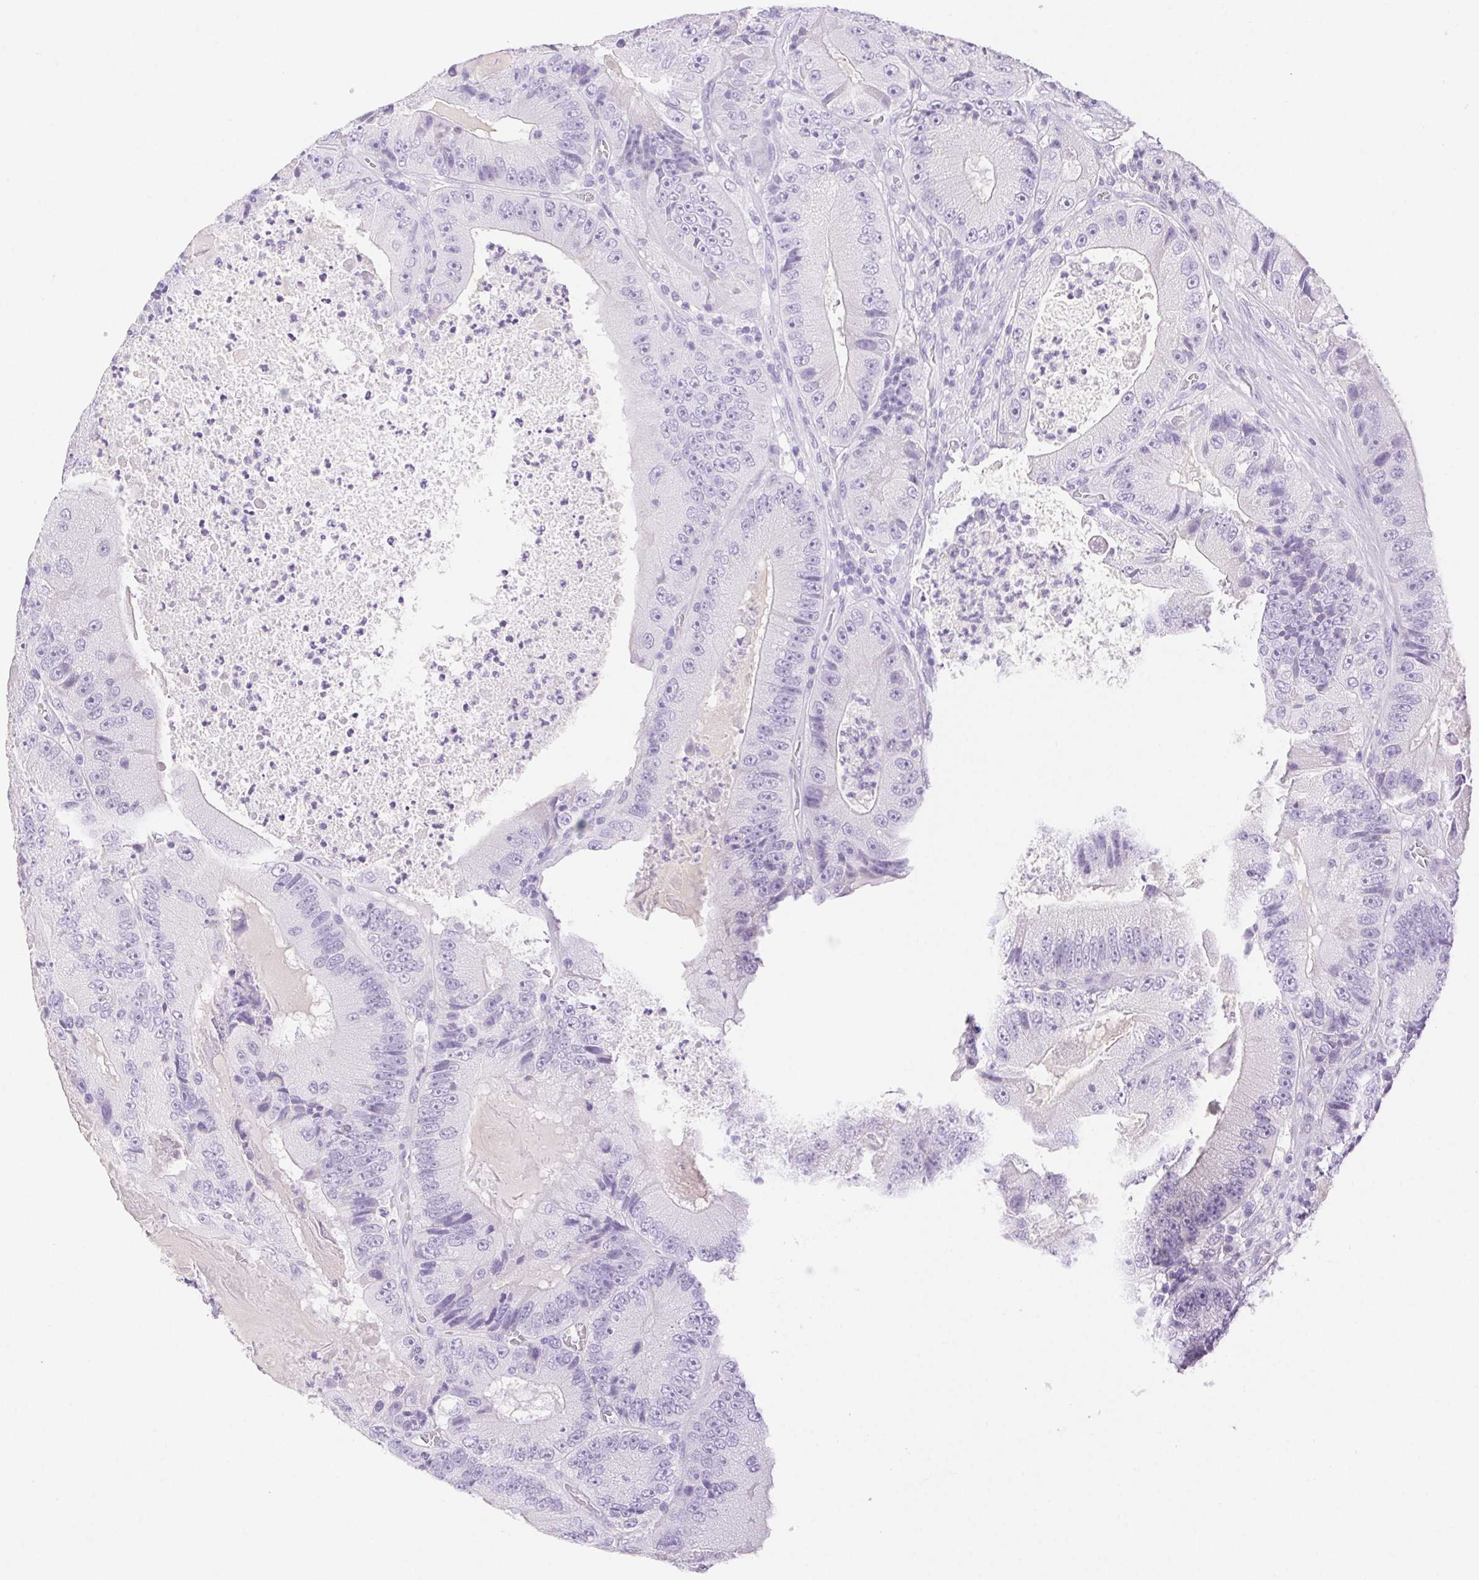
{"staining": {"intensity": "negative", "quantity": "none", "location": "none"}, "tissue": "colorectal cancer", "cell_type": "Tumor cells", "image_type": "cancer", "snomed": [{"axis": "morphology", "description": "Adenocarcinoma, NOS"}, {"axis": "topography", "description": "Colon"}], "caption": "DAB immunohistochemical staining of adenocarcinoma (colorectal) displays no significant staining in tumor cells. Nuclei are stained in blue.", "gene": "SPACA4", "patient": {"sex": "female", "age": 86}}